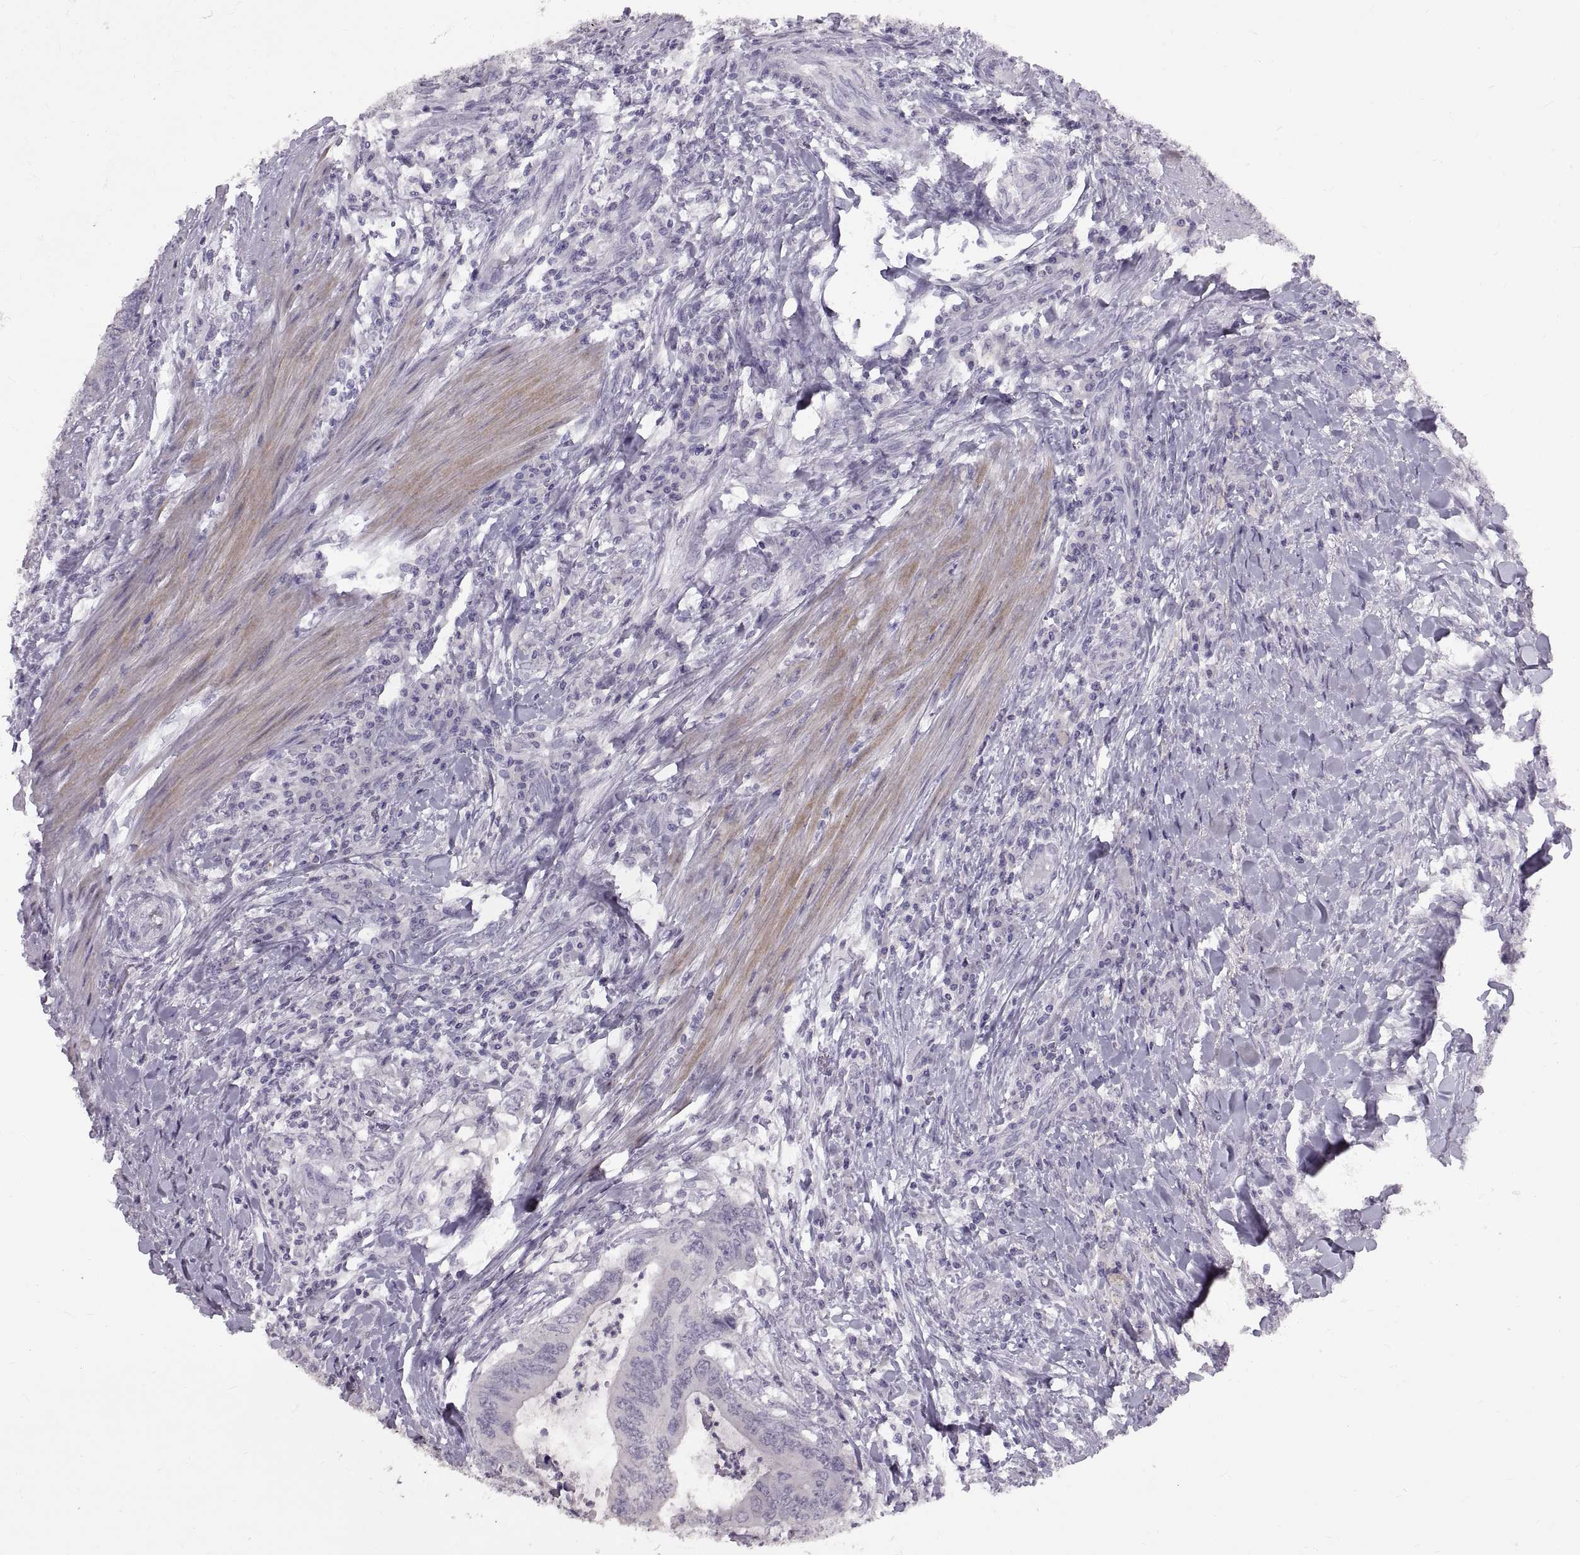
{"staining": {"intensity": "negative", "quantity": "none", "location": "none"}, "tissue": "colorectal cancer", "cell_type": "Tumor cells", "image_type": "cancer", "snomed": [{"axis": "morphology", "description": "Adenocarcinoma, NOS"}, {"axis": "topography", "description": "Colon"}], "caption": "Immunohistochemical staining of human colorectal cancer reveals no significant expression in tumor cells.", "gene": "SPACDR", "patient": {"sex": "male", "age": 53}}